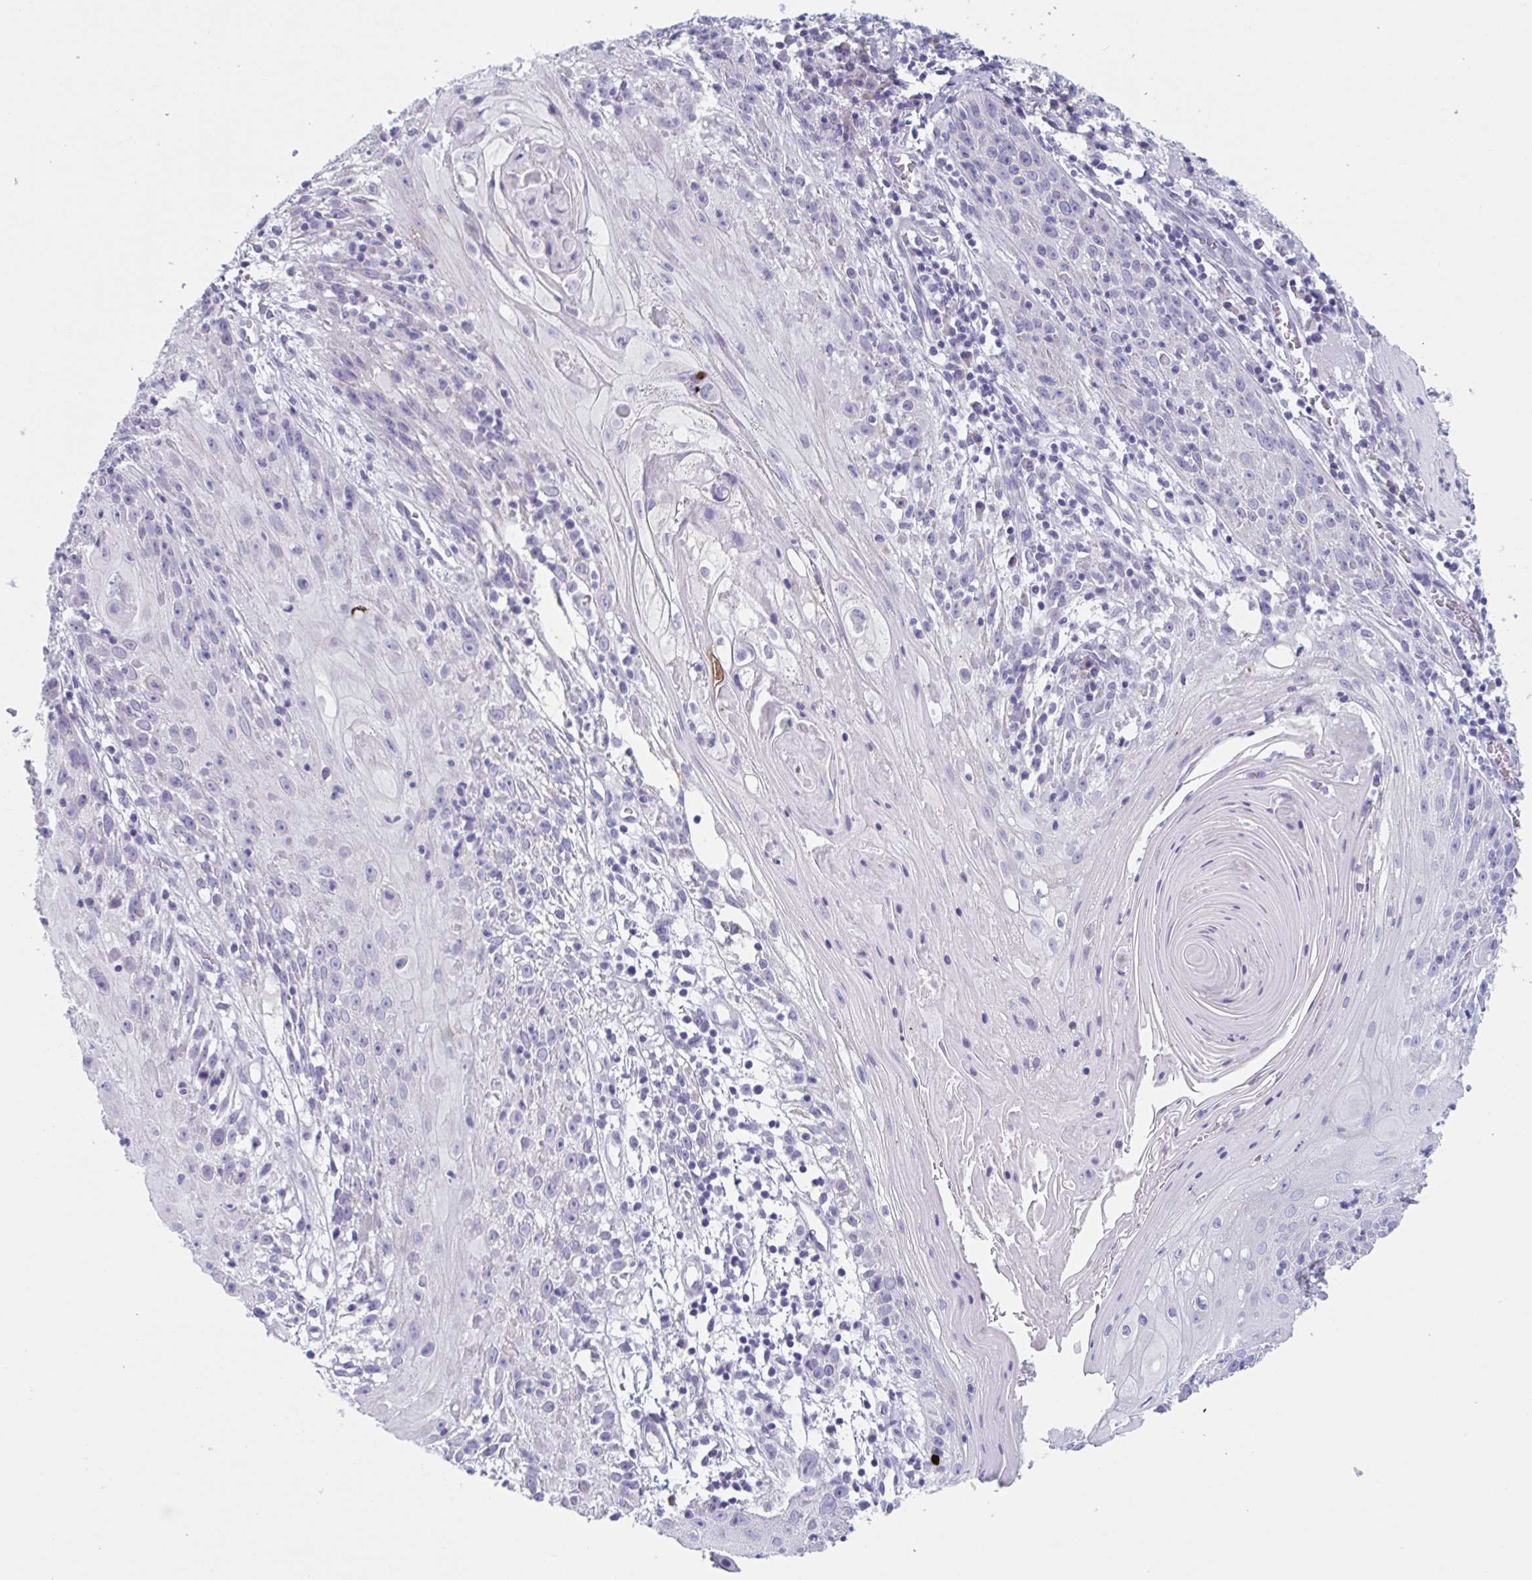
{"staining": {"intensity": "negative", "quantity": "none", "location": "none"}, "tissue": "skin cancer", "cell_type": "Tumor cells", "image_type": "cancer", "snomed": [{"axis": "morphology", "description": "Squamous cell carcinoma, NOS"}, {"axis": "topography", "description": "Skin"}, {"axis": "topography", "description": "Vulva"}], "caption": "Skin squamous cell carcinoma was stained to show a protein in brown. There is no significant staining in tumor cells.", "gene": "HSD11B2", "patient": {"sex": "female", "age": 76}}